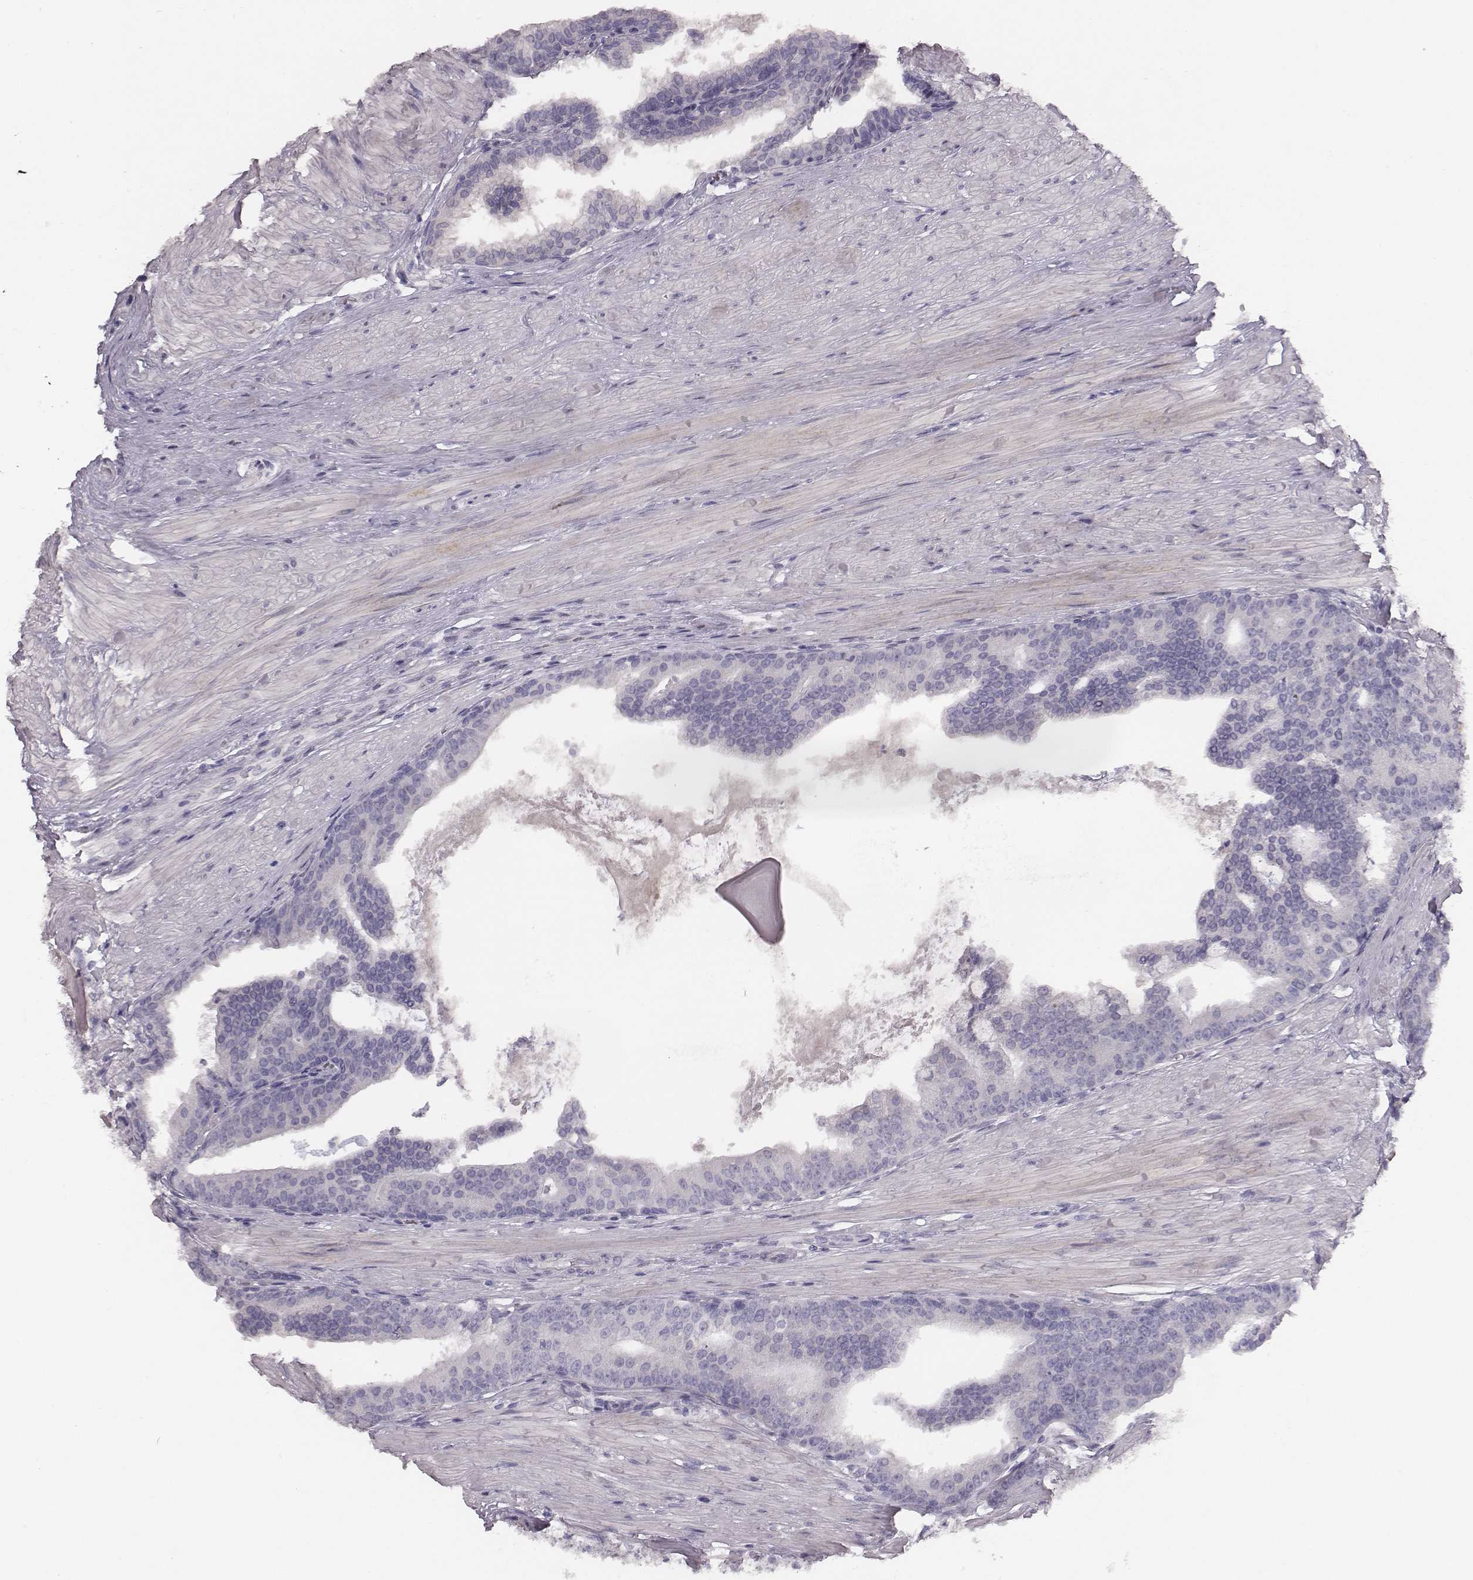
{"staining": {"intensity": "negative", "quantity": "none", "location": "none"}, "tissue": "prostate cancer", "cell_type": "Tumor cells", "image_type": "cancer", "snomed": [{"axis": "morphology", "description": "Adenocarcinoma, NOS"}, {"axis": "topography", "description": "Prostate and seminal vesicle, NOS"}, {"axis": "topography", "description": "Prostate"}], "caption": "This photomicrograph is of prostate adenocarcinoma stained with immunohistochemistry (IHC) to label a protein in brown with the nuclei are counter-stained blue. There is no expression in tumor cells. The staining is performed using DAB brown chromogen with nuclei counter-stained in using hematoxylin.", "gene": "MYH6", "patient": {"sex": "male", "age": 44}}